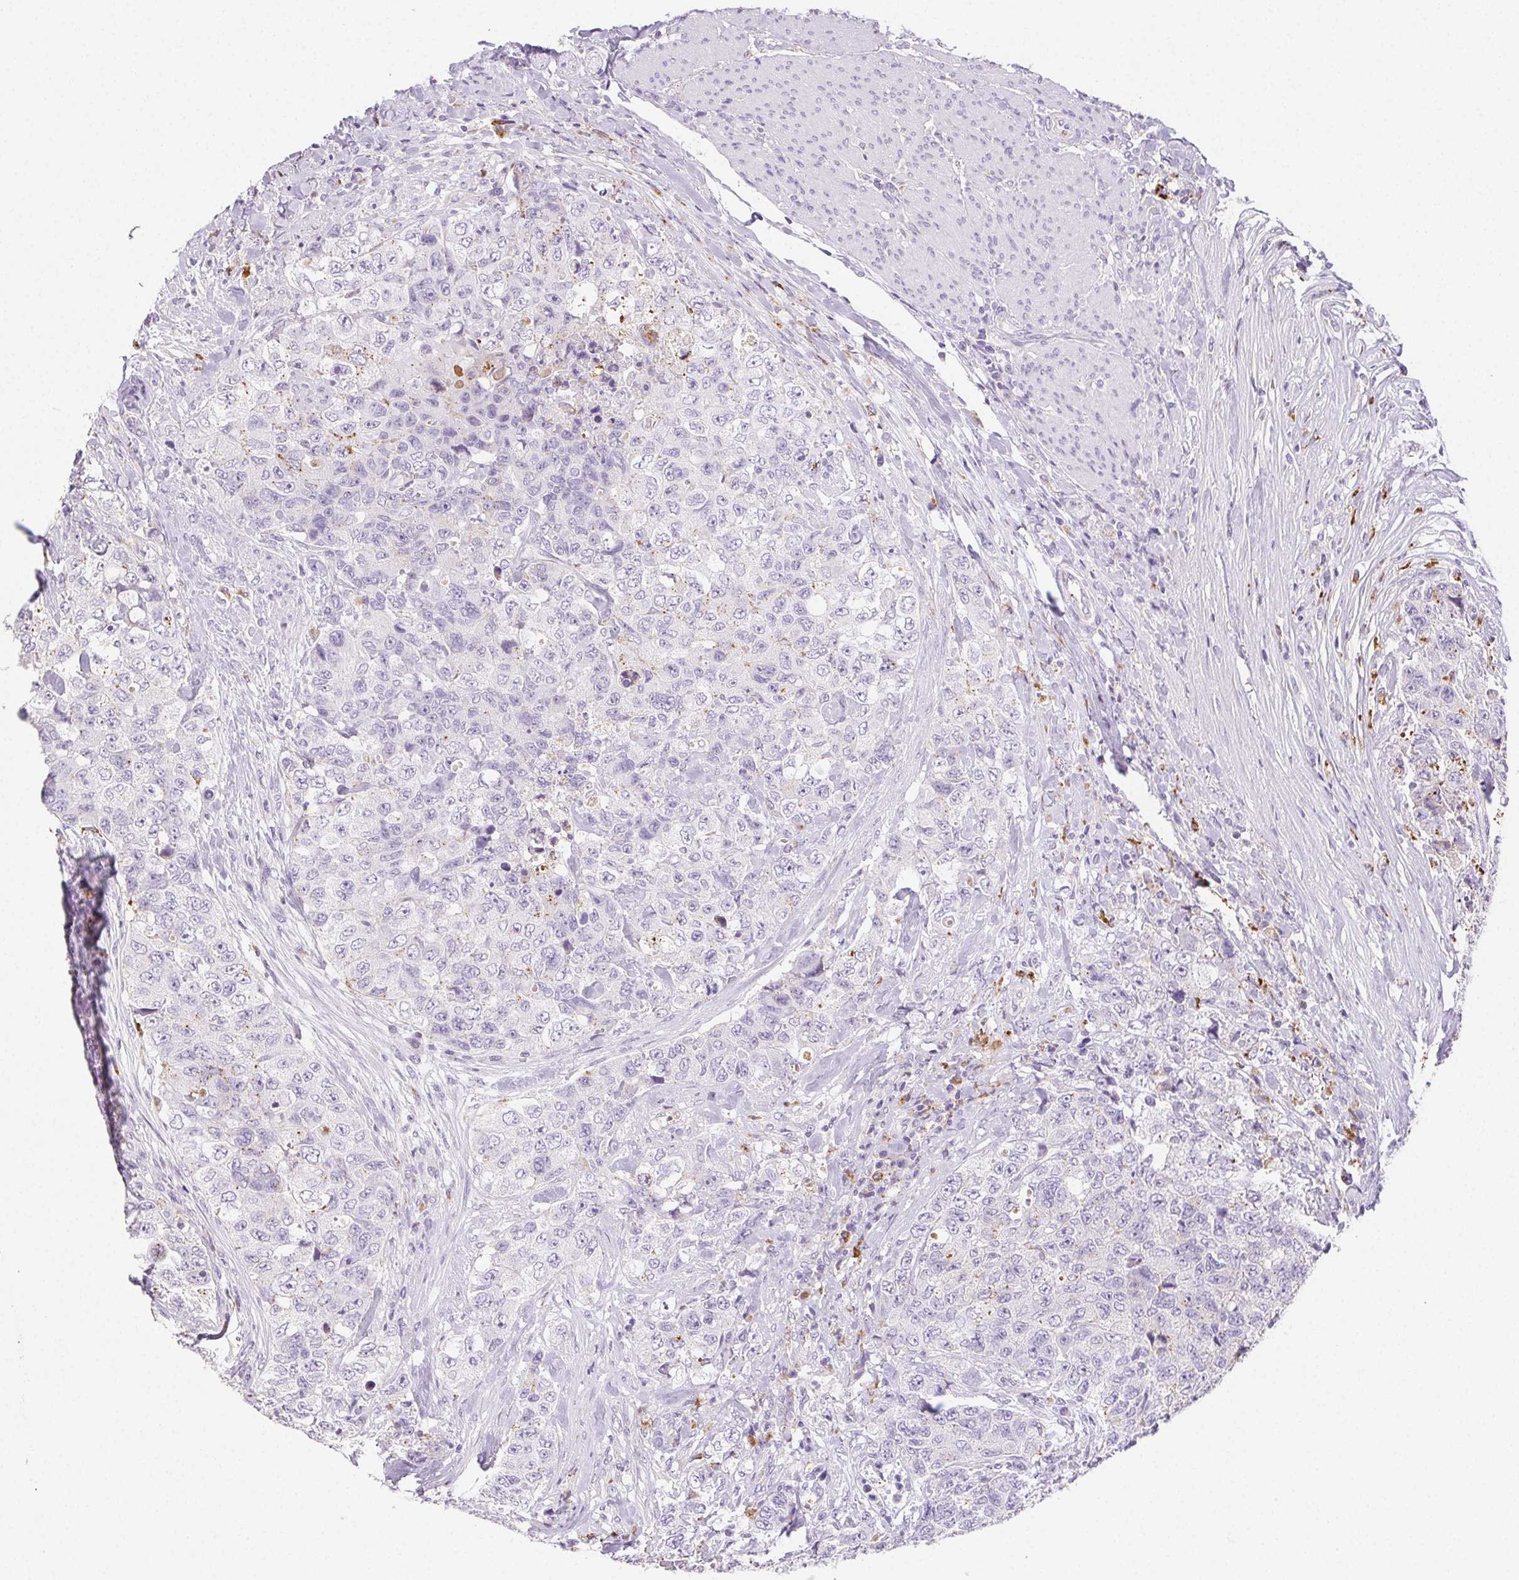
{"staining": {"intensity": "negative", "quantity": "none", "location": "none"}, "tissue": "urothelial cancer", "cell_type": "Tumor cells", "image_type": "cancer", "snomed": [{"axis": "morphology", "description": "Urothelial carcinoma, High grade"}, {"axis": "topography", "description": "Urinary bladder"}], "caption": "DAB (3,3'-diaminobenzidine) immunohistochemical staining of high-grade urothelial carcinoma displays no significant staining in tumor cells.", "gene": "LIPA", "patient": {"sex": "female", "age": 78}}